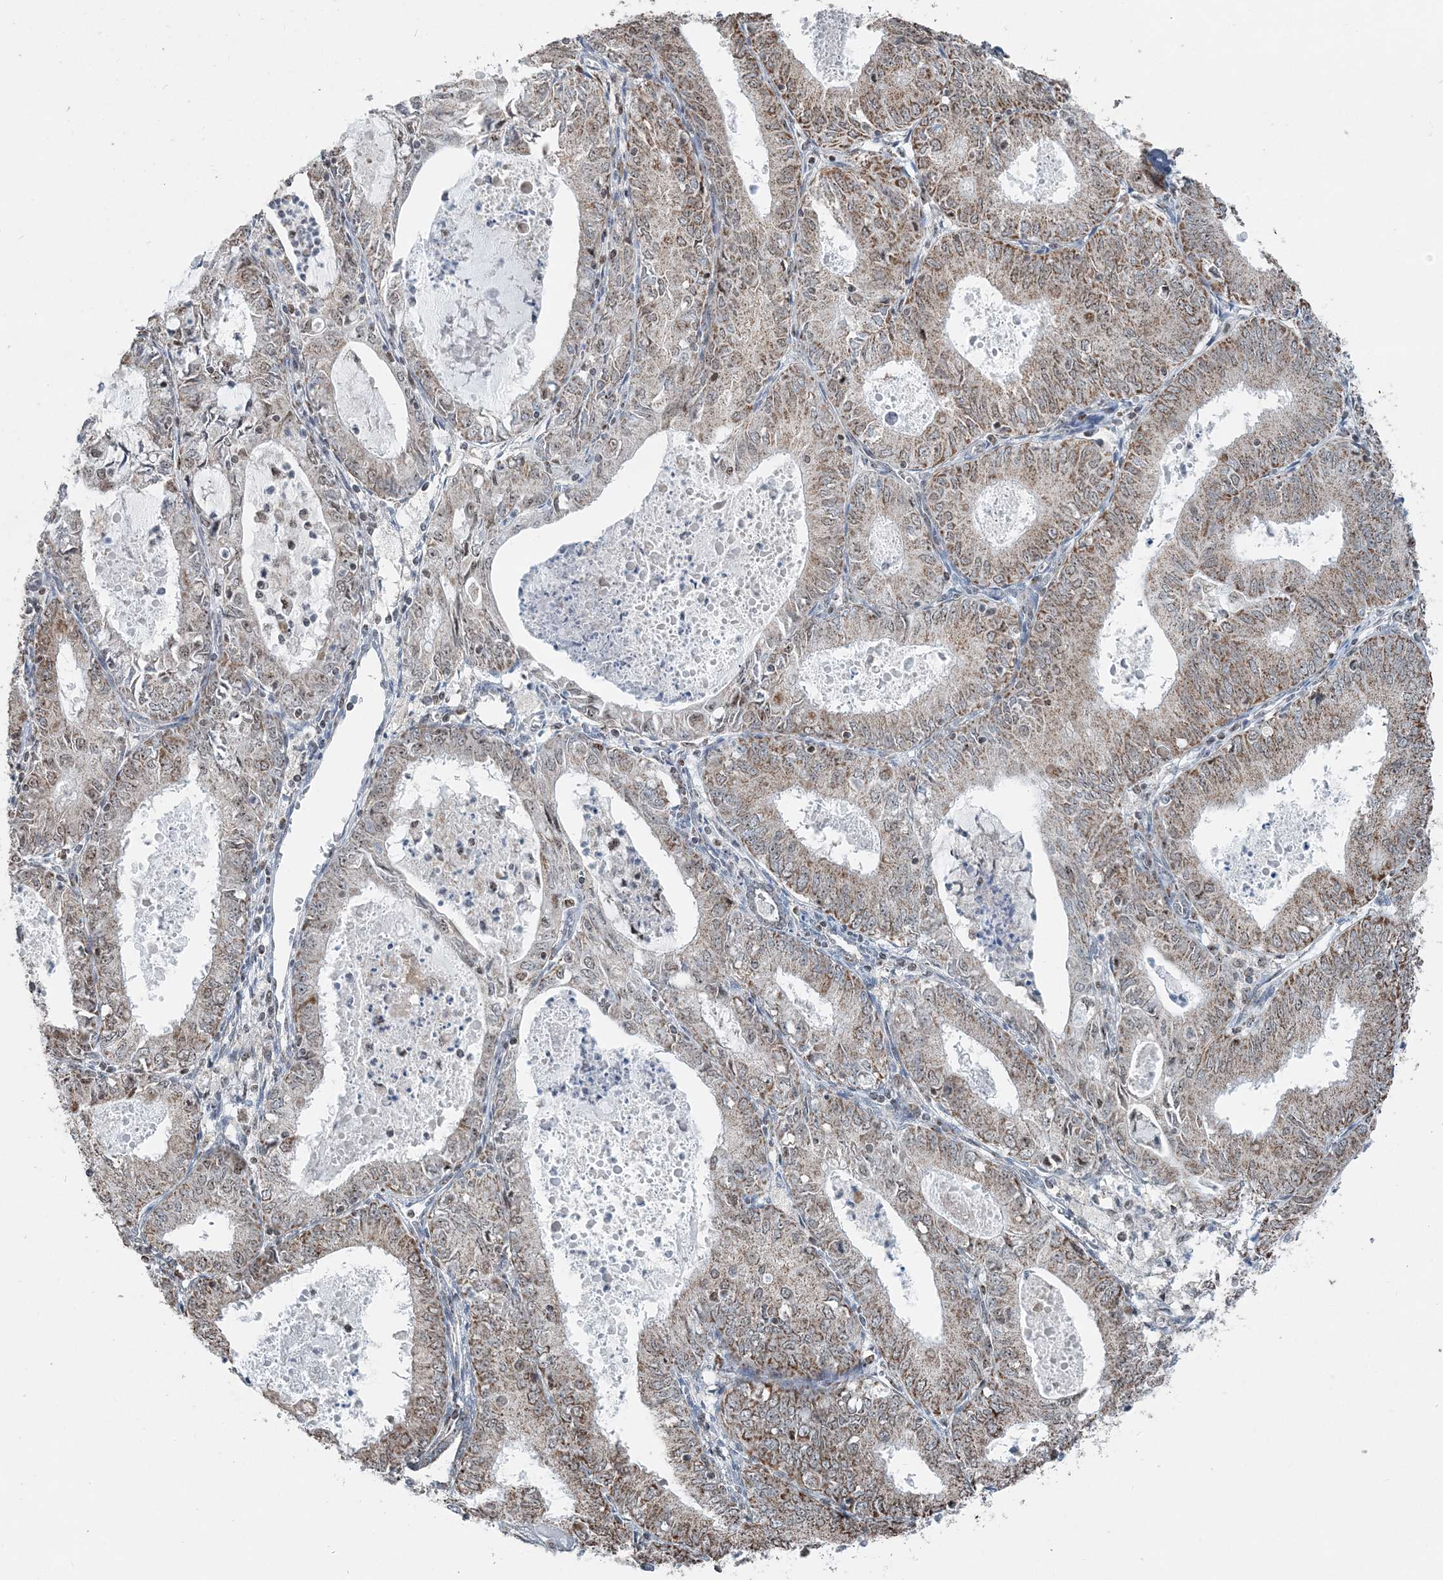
{"staining": {"intensity": "strong", "quantity": "25%-75%", "location": "cytoplasmic/membranous"}, "tissue": "endometrial cancer", "cell_type": "Tumor cells", "image_type": "cancer", "snomed": [{"axis": "morphology", "description": "Adenocarcinoma, NOS"}, {"axis": "topography", "description": "Endometrium"}], "caption": "Protein analysis of adenocarcinoma (endometrial) tissue exhibits strong cytoplasmic/membranous positivity in about 25%-75% of tumor cells.", "gene": "SUCLG1", "patient": {"sex": "female", "age": 57}}